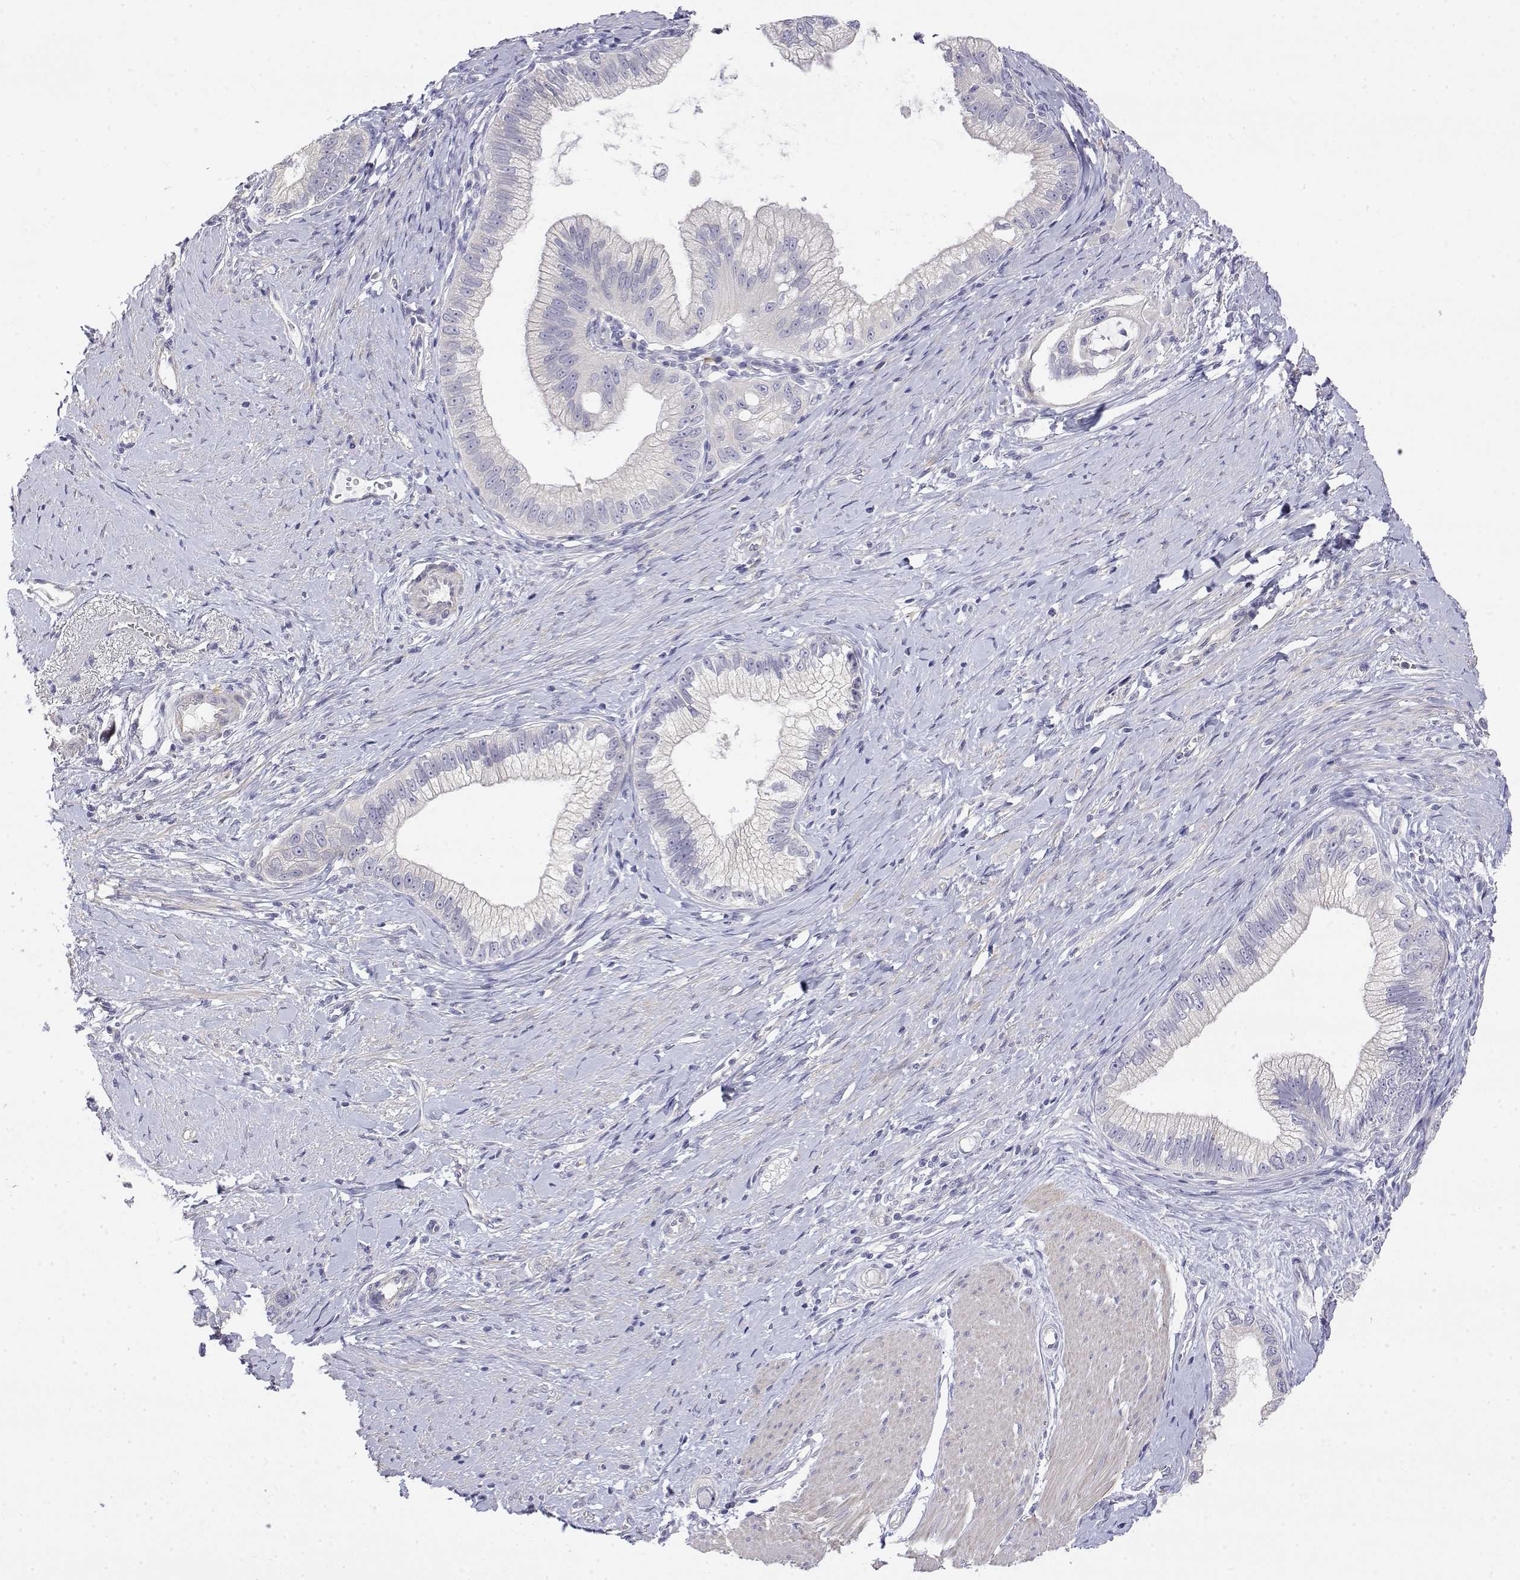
{"staining": {"intensity": "negative", "quantity": "none", "location": "none"}, "tissue": "pancreatic cancer", "cell_type": "Tumor cells", "image_type": "cancer", "snomed": [{"axis": "morphology", "description": "Adenocarcinoma, NOS"}, {"axis": "topography", "description": "Pancreas"}], "caption": "Adenocarcinoma (pancreatic) stained for a protein using immunohistochemistry (IHC) displays no positivity tumor cells.", "gene": "LY6D", "patient": {"sex": "male", "age": 70}}